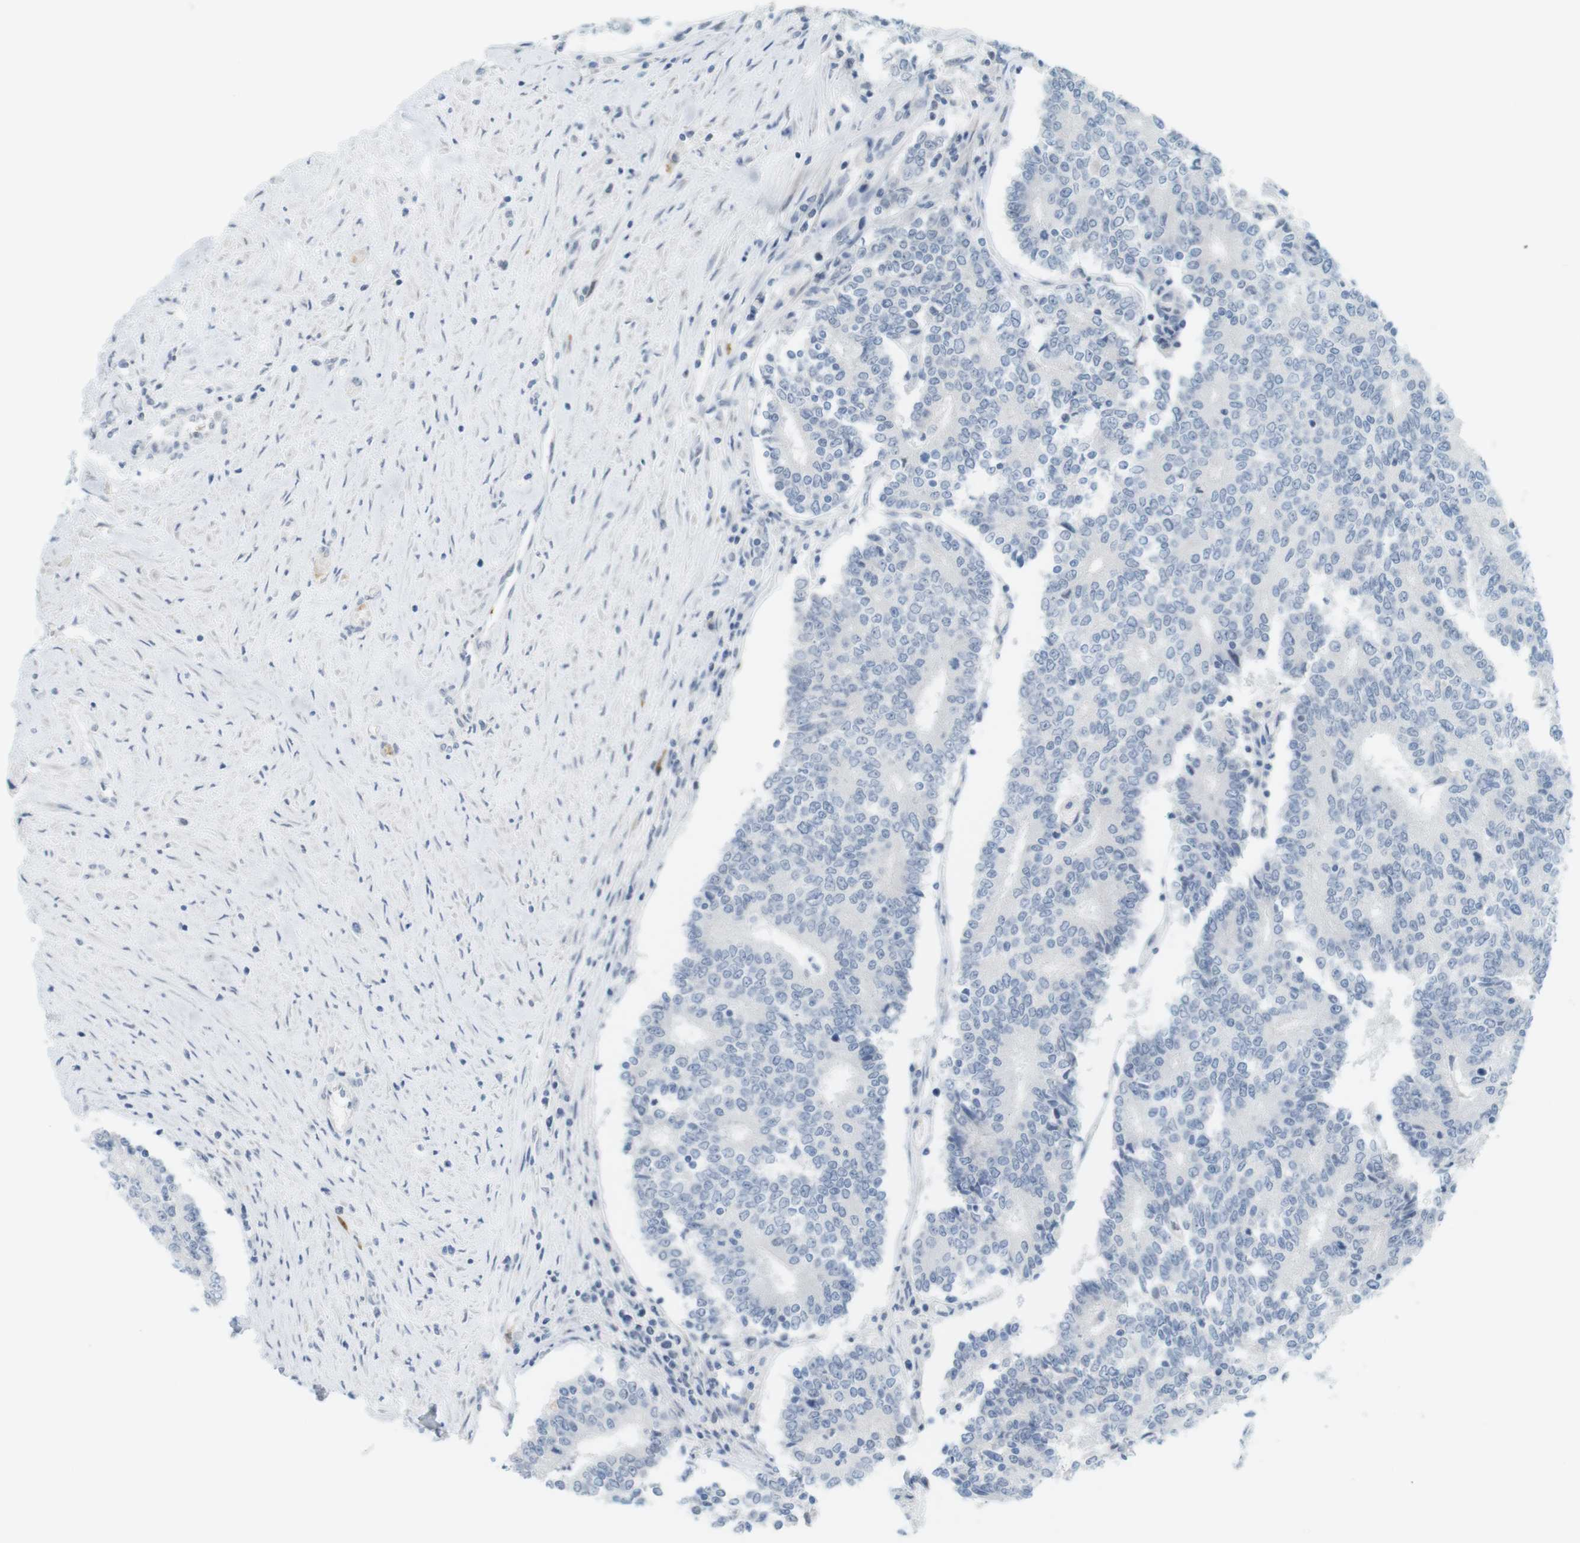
{"staining": {"intensity": "negative", "quantity": "none", "location": "none"}, "tissue": "prostate cancer", "cell_type": "Tumor cells", "image_type": "cancer", "snomed": [{"axis": "morphology", "description": "Normal tissue, NOS"}, {"axis": "morphology", "description": "Adenocarcinoma, High grade"}, {"axis": "topography", "description": "Prostate"}, {"axis": "topography", "description": "Seminal veicle"}], "caption": "IHC photomicrograph of prostate cancer (adenocarcinoma (high-grade)) stained for a protein (brown), which demonstrates no positivity in tumor cells. Brightfield microscopy of immunohistochemistry stained with DAB (brown) and hematoxylin (blue), captured at high magnification.", "gene": "DMC1", "patient": {"sex": "male", "age": 55}}